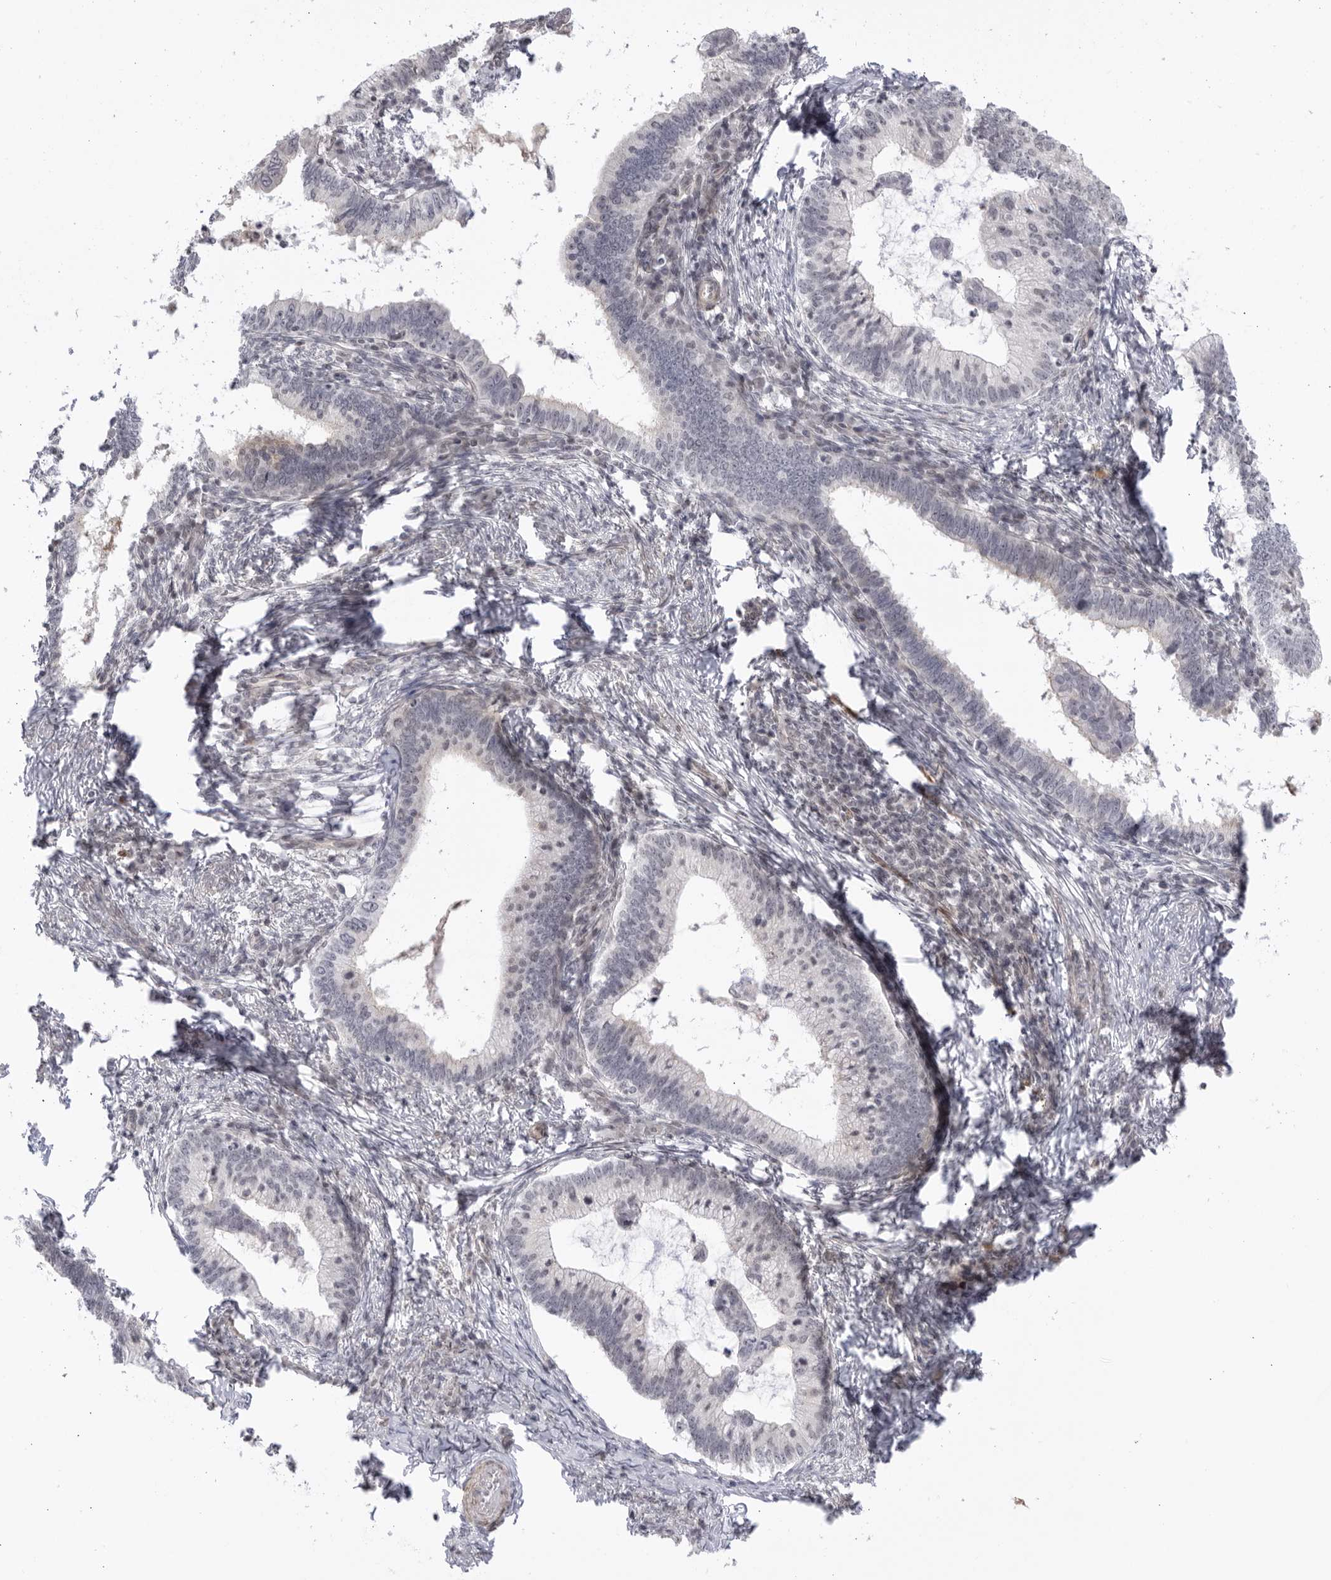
{"staining": {"intensity": "negative", "quantity": "none", "location": "none"}, "tissue": "cervical cancer", "cell_type": "Tumor cells", "image_type": "cancer", "snomed": [{"axis": "morphology", "description": "Adenocarcinoma, NOS"}, {"axis": "topography", "description": "Cervix"}], "caption": "Cervical adenocarcinoma was stained to show a protein in brown. There is no significant expression in tumor cells.", "gene": "CNBD1", "patient": {"sex": "female", "age": 36}}